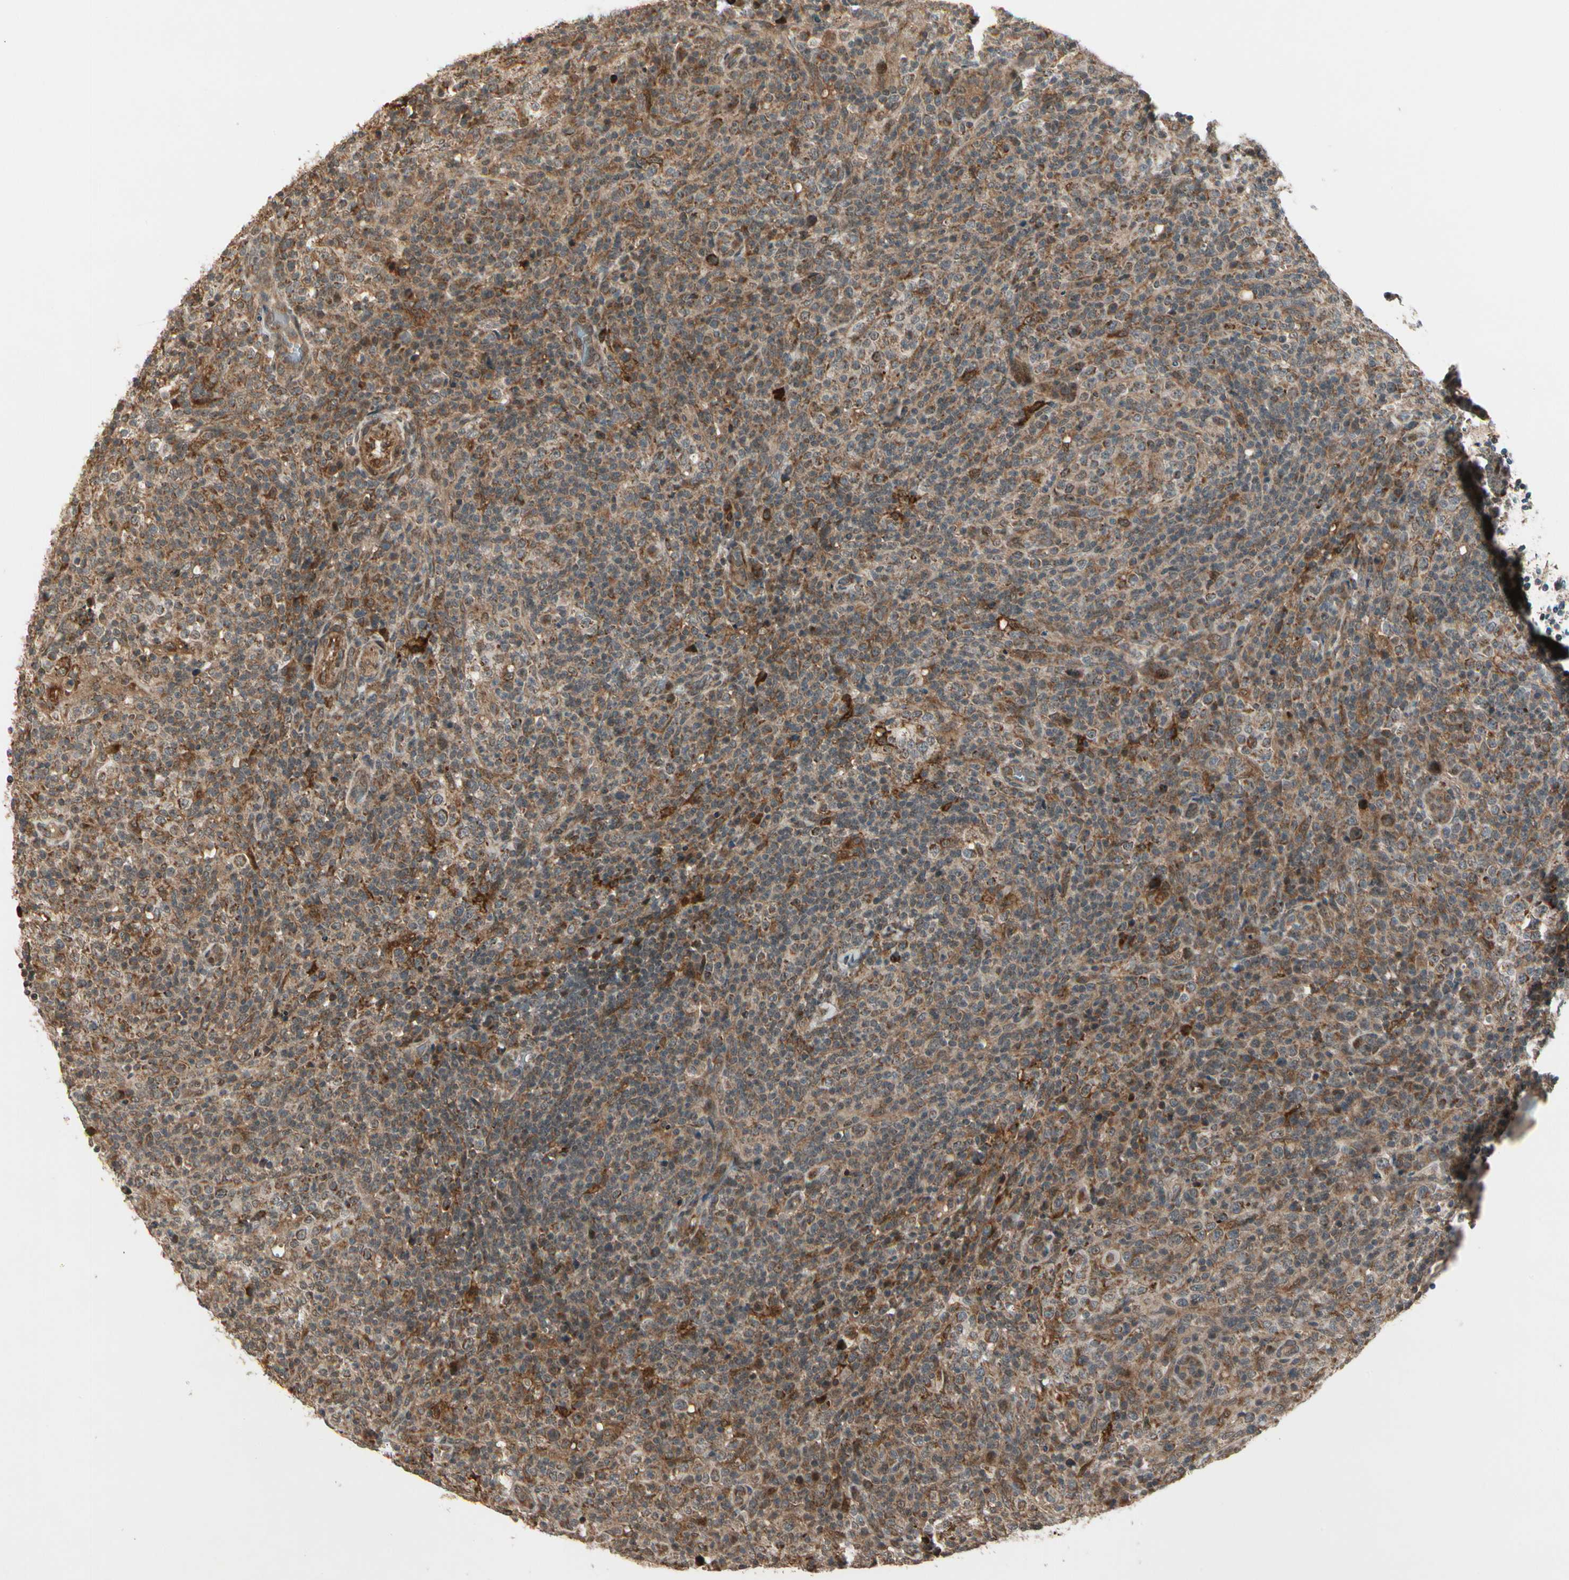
{"staining": {"intensity": "moderate", "quantity": "25%-75%", "location": "cytoplasmic/membranous"}, "tissue": "lymphoma", "cell_type": "Tumor cells", "image_type": "cancer", "snomed": [{"axis": "morphology", "description": "Malignant lymphoma, non-Hodgkin's type, High grade"}, {"axis": "topography", "description": "Lymph node"}], "caption": "High-magnification brightfield microscopy of lymphoma stained with DAB (3,3'-diaminobenzidine) (brown) and counterstained with hematoxylin (blue). tumor cells exhibit moderate cytoplasmic/membranous expression is seen in approximately25%-75% of cells. (DAB (3,3'-diaminobenzidine) IHC with brightfield microscopy, high magnification).", "gene": "GLUL", "patient": {"sex": "female", "age": 76}}